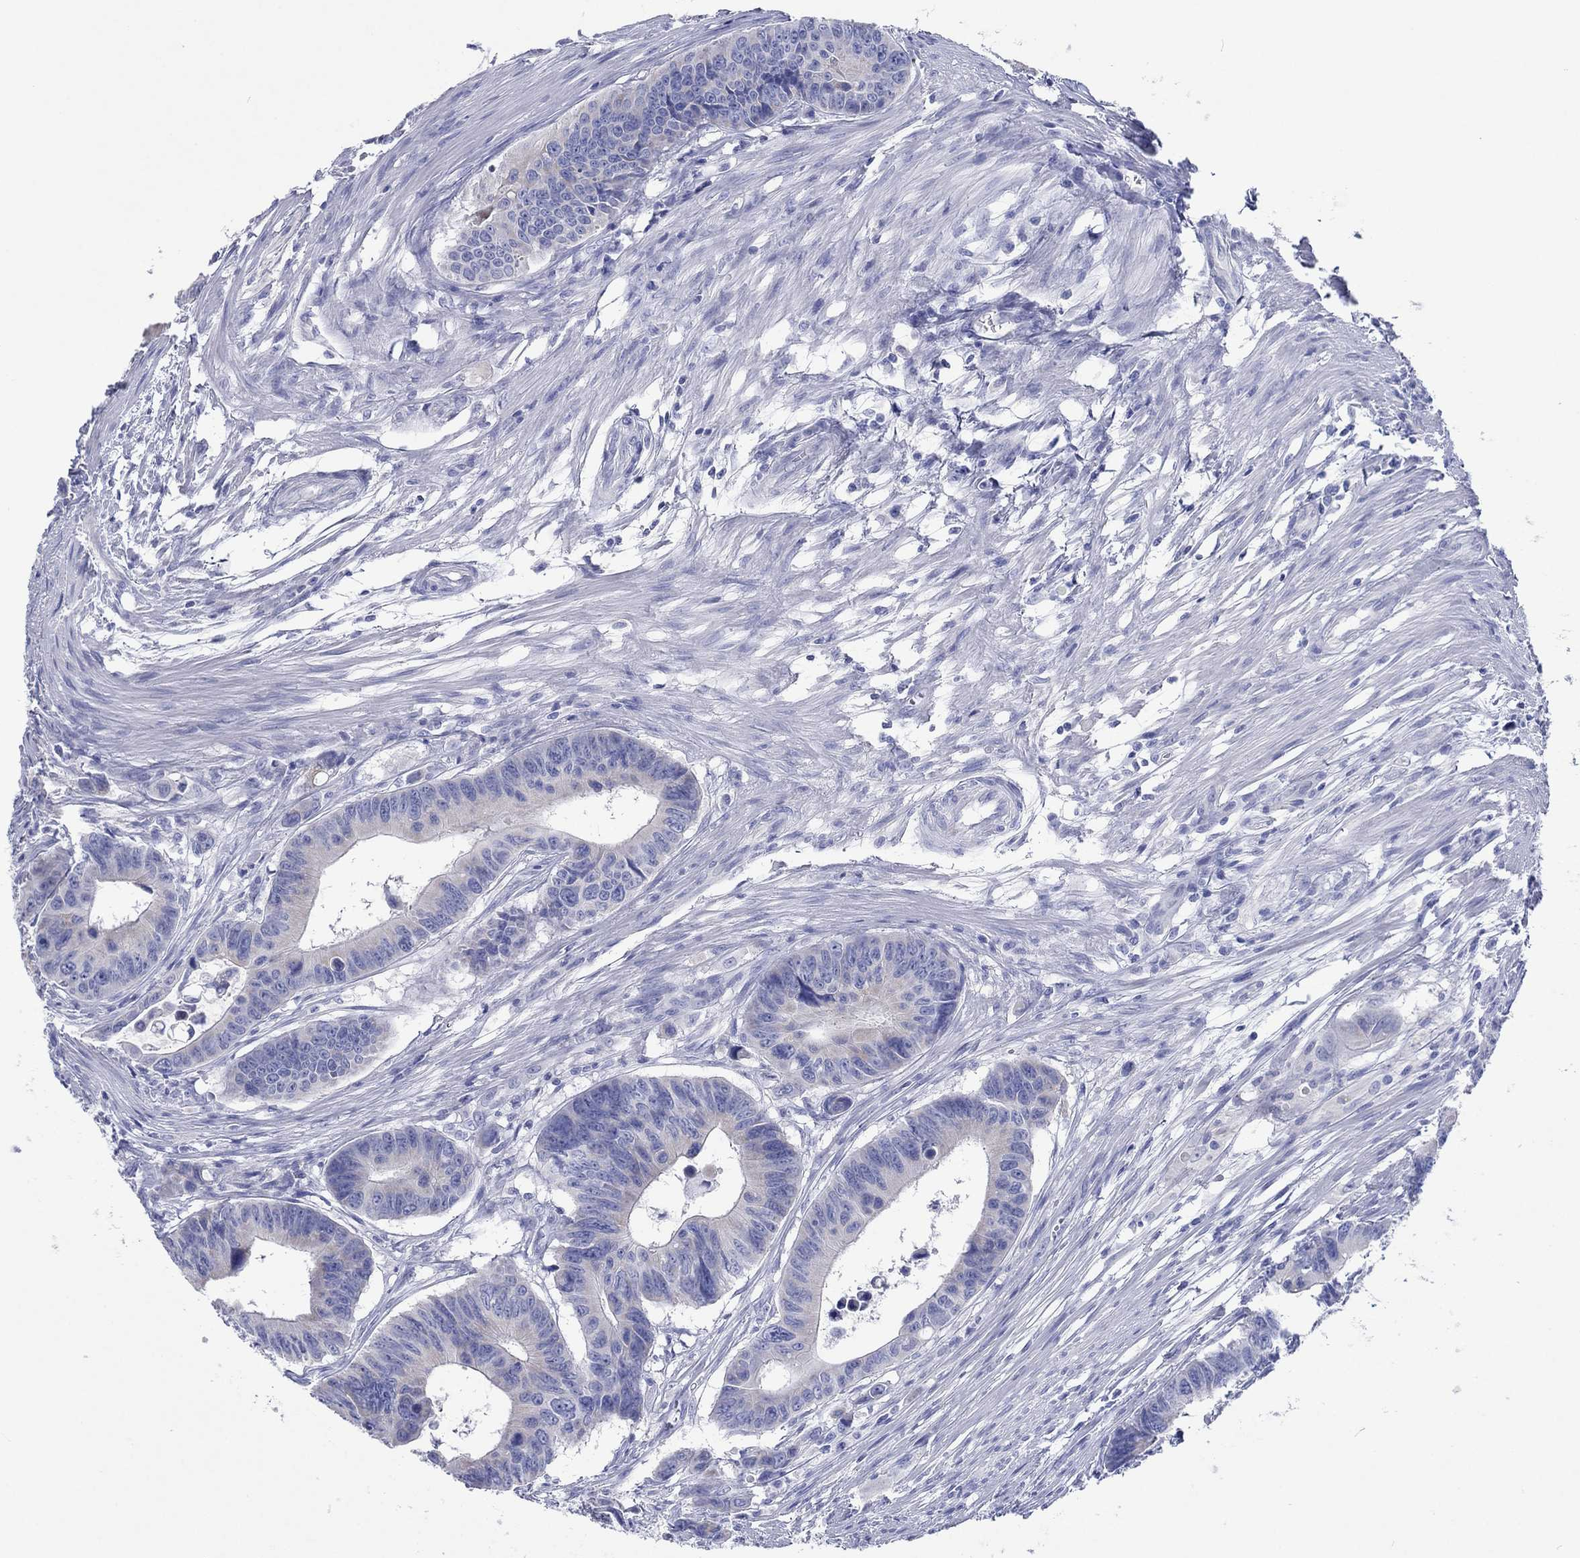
{"staining": {"intensity": "negative", "quantity": "none", "location": "none"}, "tissue": "colorectal cancer", "cell_type": "Tumor cells", "image_type": "cancer", "snomed": [{"axis": "morphology", "description": "Adenocarcinoma, NOS"}, {"axis": "topography", "description": "Colon"}], "caption": "Tumor cells are negative for brown protein staining in colorectal cancer. (DAB (3,3'-diaminobenzidine) immunohistochemistry visualized using brightfield microscopy, high magnification).", "gene": "HCRT", "patient": {"sex": "female", "age": 87}}